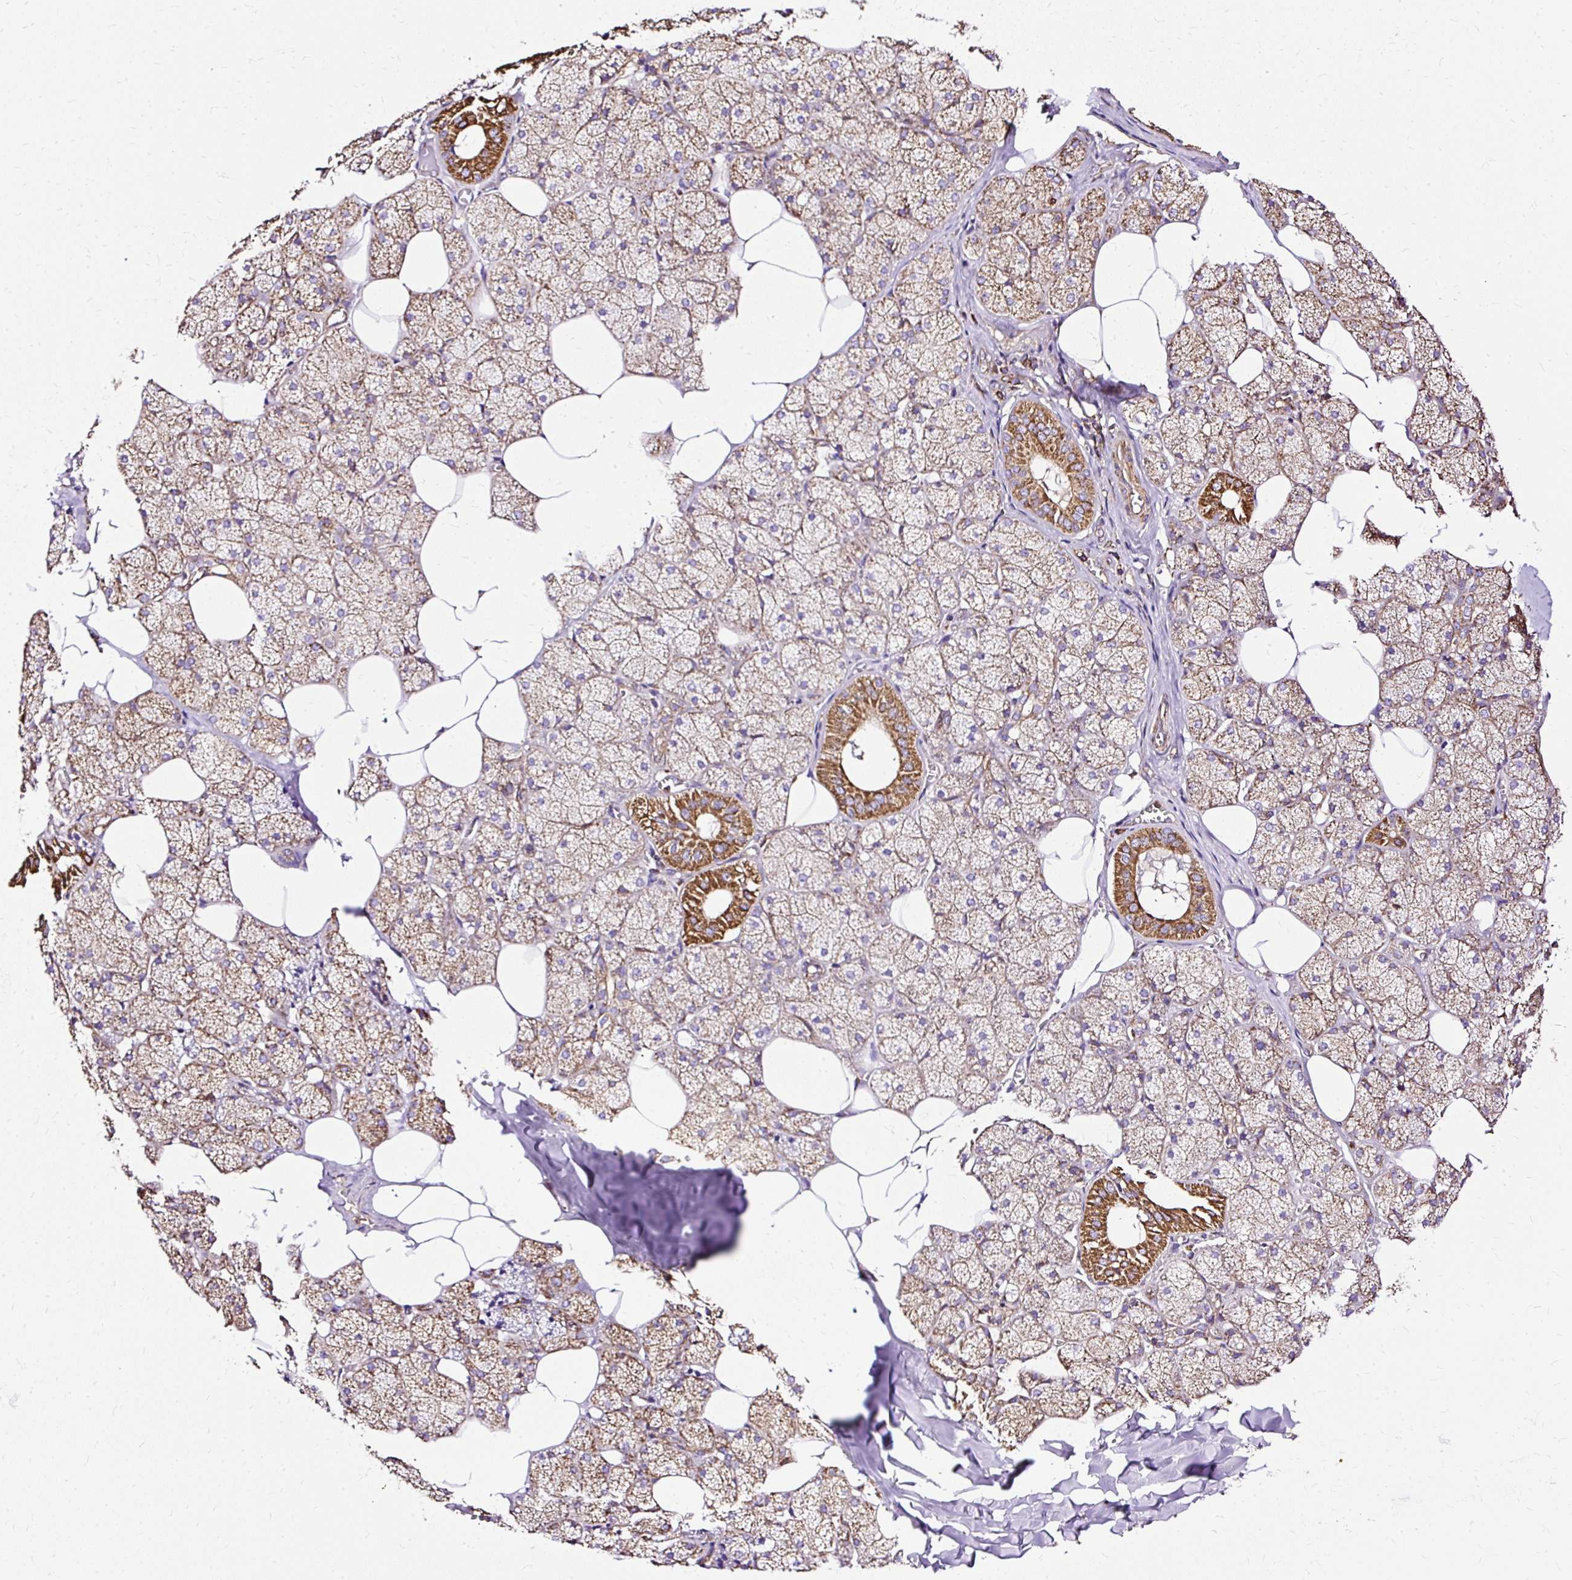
{"staining": {"intensity": "strong", "quantity": "25%-75%", "location": "cytoplasmic/membranous"}, "tissue": "salivary gland", "cell_type": "Glandular cells", "image_type": "normal", "snomed": [{"axis": "morphology", "description": "Normal tissue, NOS"}, {"axis": "topography", "description": "Salivary gland"}, {"axis": "topography", "description": "Peripheral nerve tissue"}], "caption": "An image showing strong cytoplasmic/membranous staining in about 25%-75% of glandular cells in benign salivary gland, as visualized by brown immunohistochemical staining.", "gene": "KLHL11", "patient": {"sex": "male", "age": 38}}